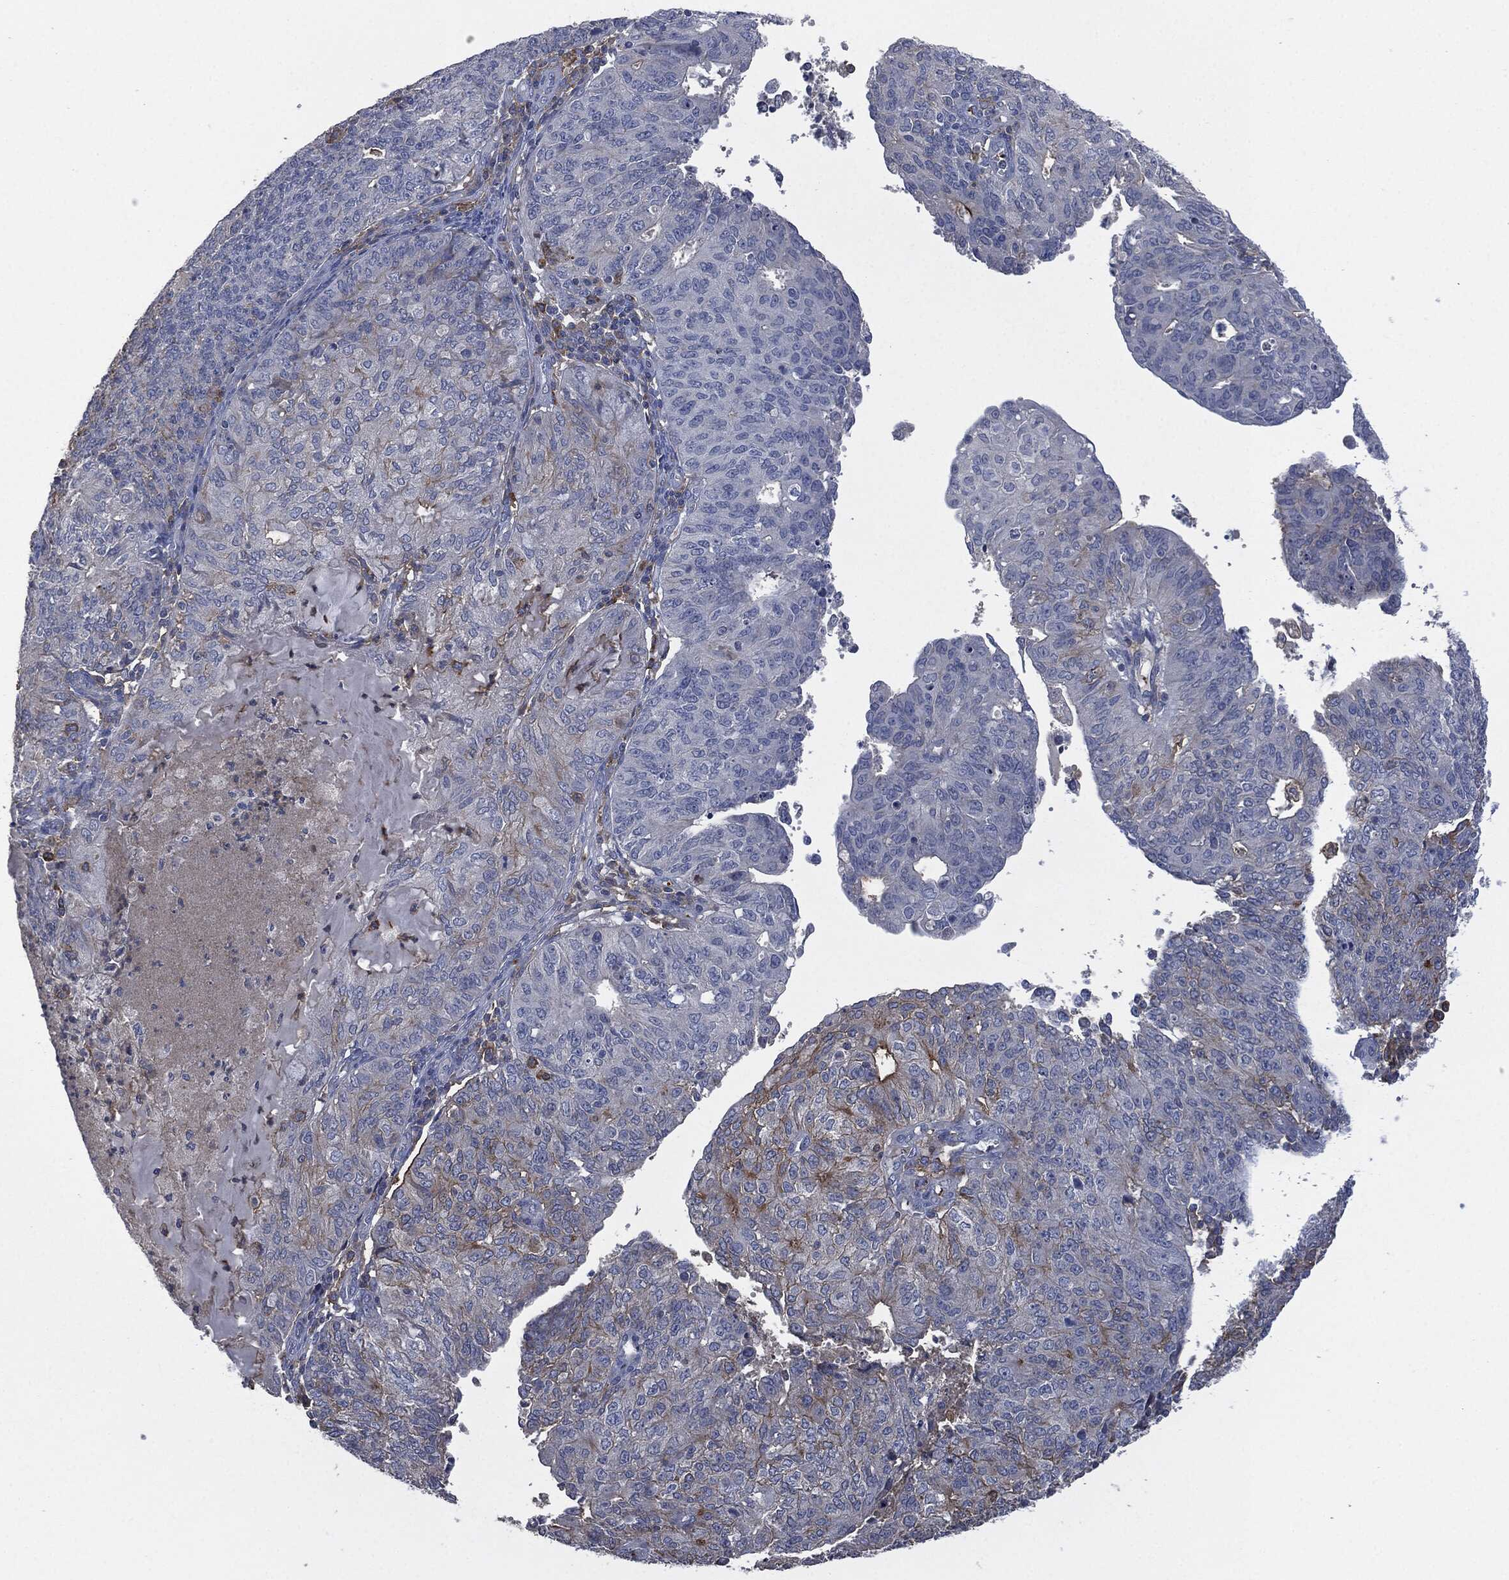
{"staining": {"intensity": "moderate", "quantity": "<25%", "location": "cytoplasmic/membranous"}, "tissue": "endometrial cancer", "cell_type": "Tumor cells", "image_type": "cancer", "snomed": [{"axis": "morphology", "description": "Adenocarcinoma, NOS"}, {"axis": "topography", "description": "Endometrium"}], "caption": "About <25% of tumor cells in endometrial cancer demonstrate moderate cytoplasmic/membranous protein staining as visualized by brown immunohistochemical staining.", "gene": "CD33", "patient": {"sex": "female", "age": 82}}